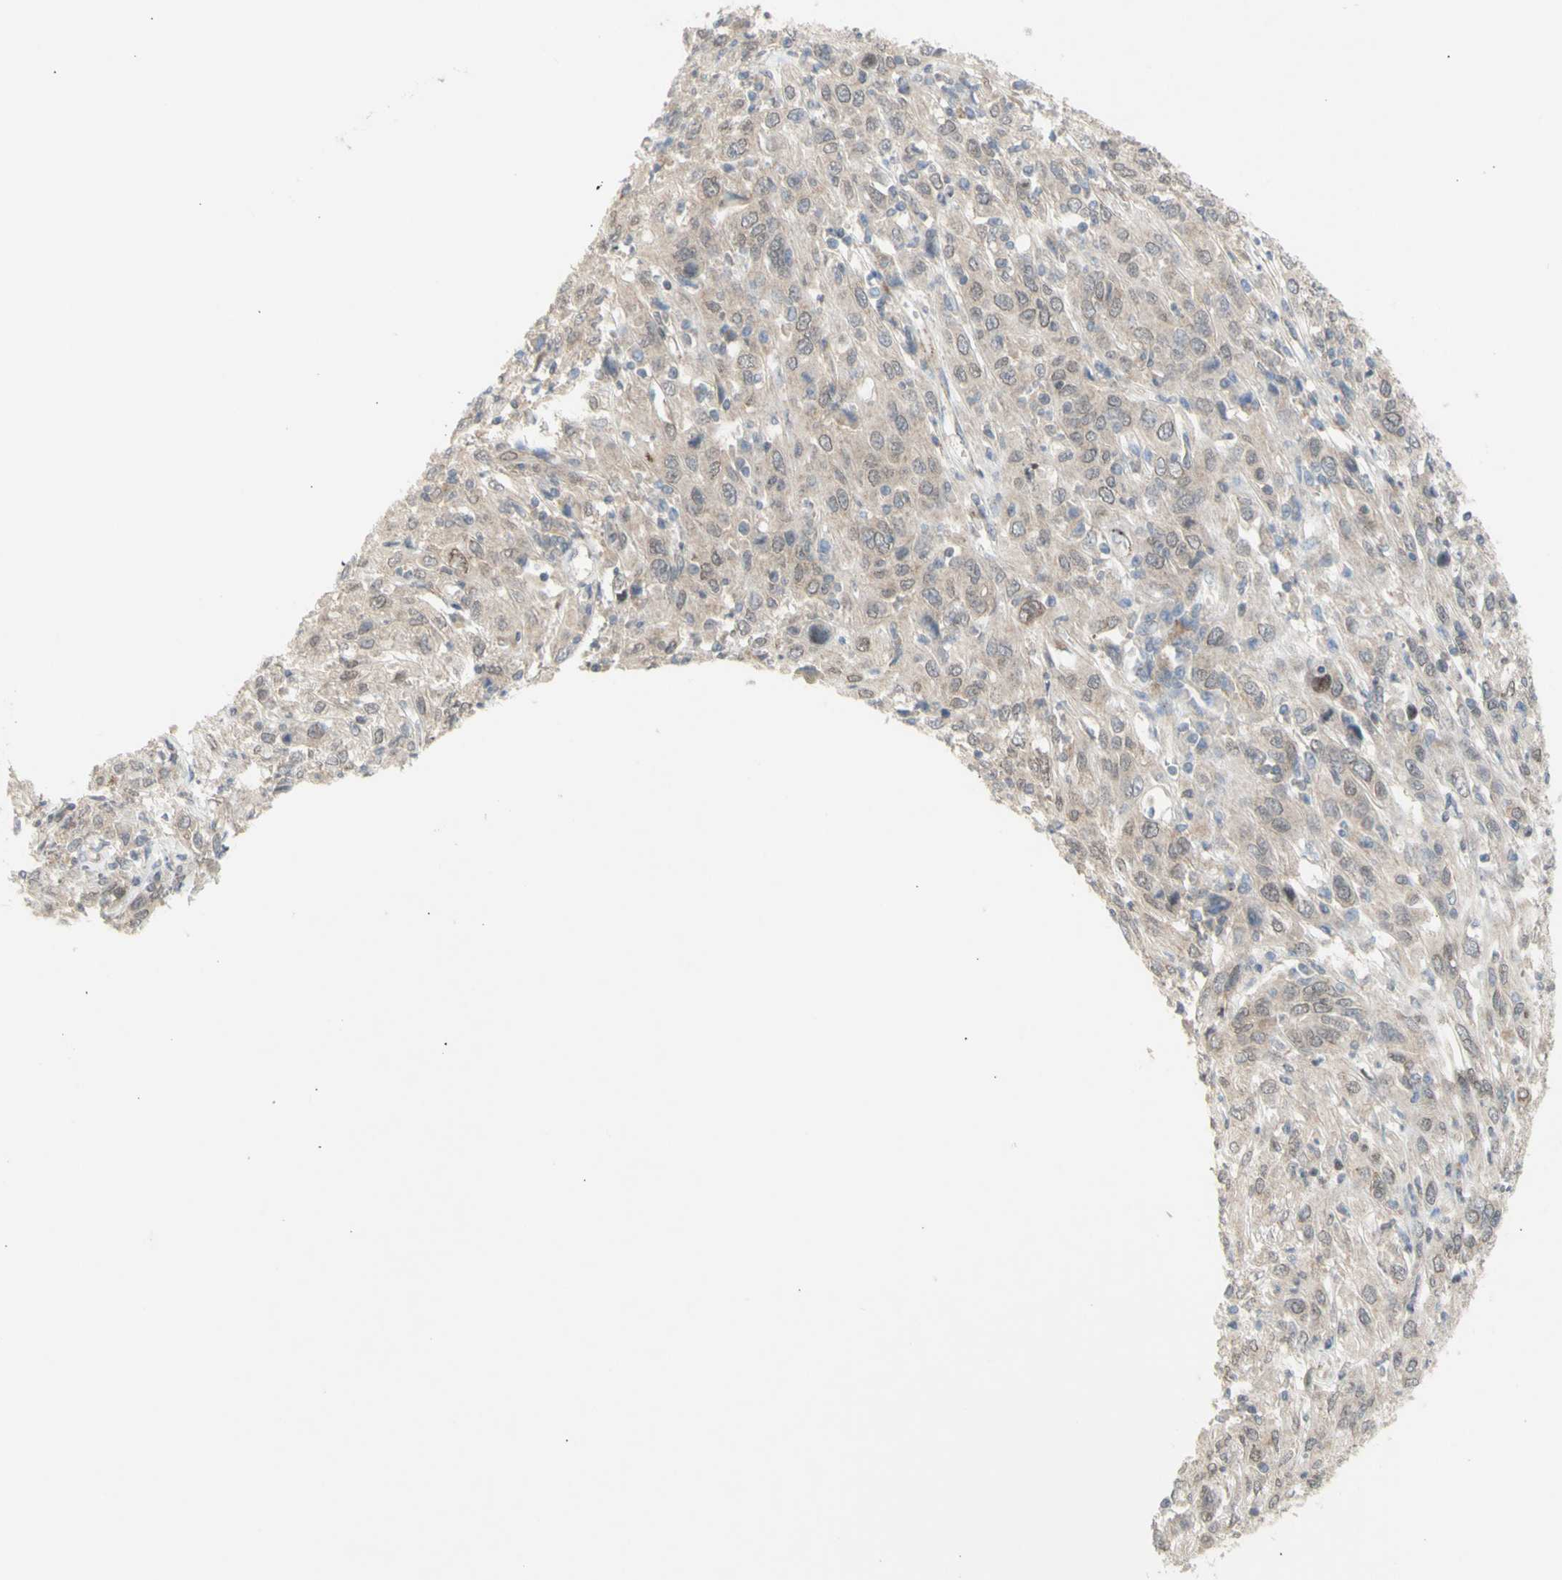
{"staining": {"intensity": "weak", "quantity": ">75%", "location": "cytoplasmic/membranous,nuclear"}, "tissue": "cervical cancer", "cell_type": "Tumor cells", "image_type": "cancer", "snomed": [{"axis": "morphology", "description": "Squamous cell carcinoma, NOS"}, {"axis": "topography", "description": "Cervix"}], "caption": "IHC of squamous cell carcinoma (cervical) displays low levels of weak cytoplasmic/membranous and nuclear positivity in about >75% of tumor cells. The protein of interest is stained brown, and the nuclei are stained in blue (DAB IHC with brightfield microscopy, high magnification).", "gene": "NLRP1", "patient": {"sex": "female", "age": 46}}